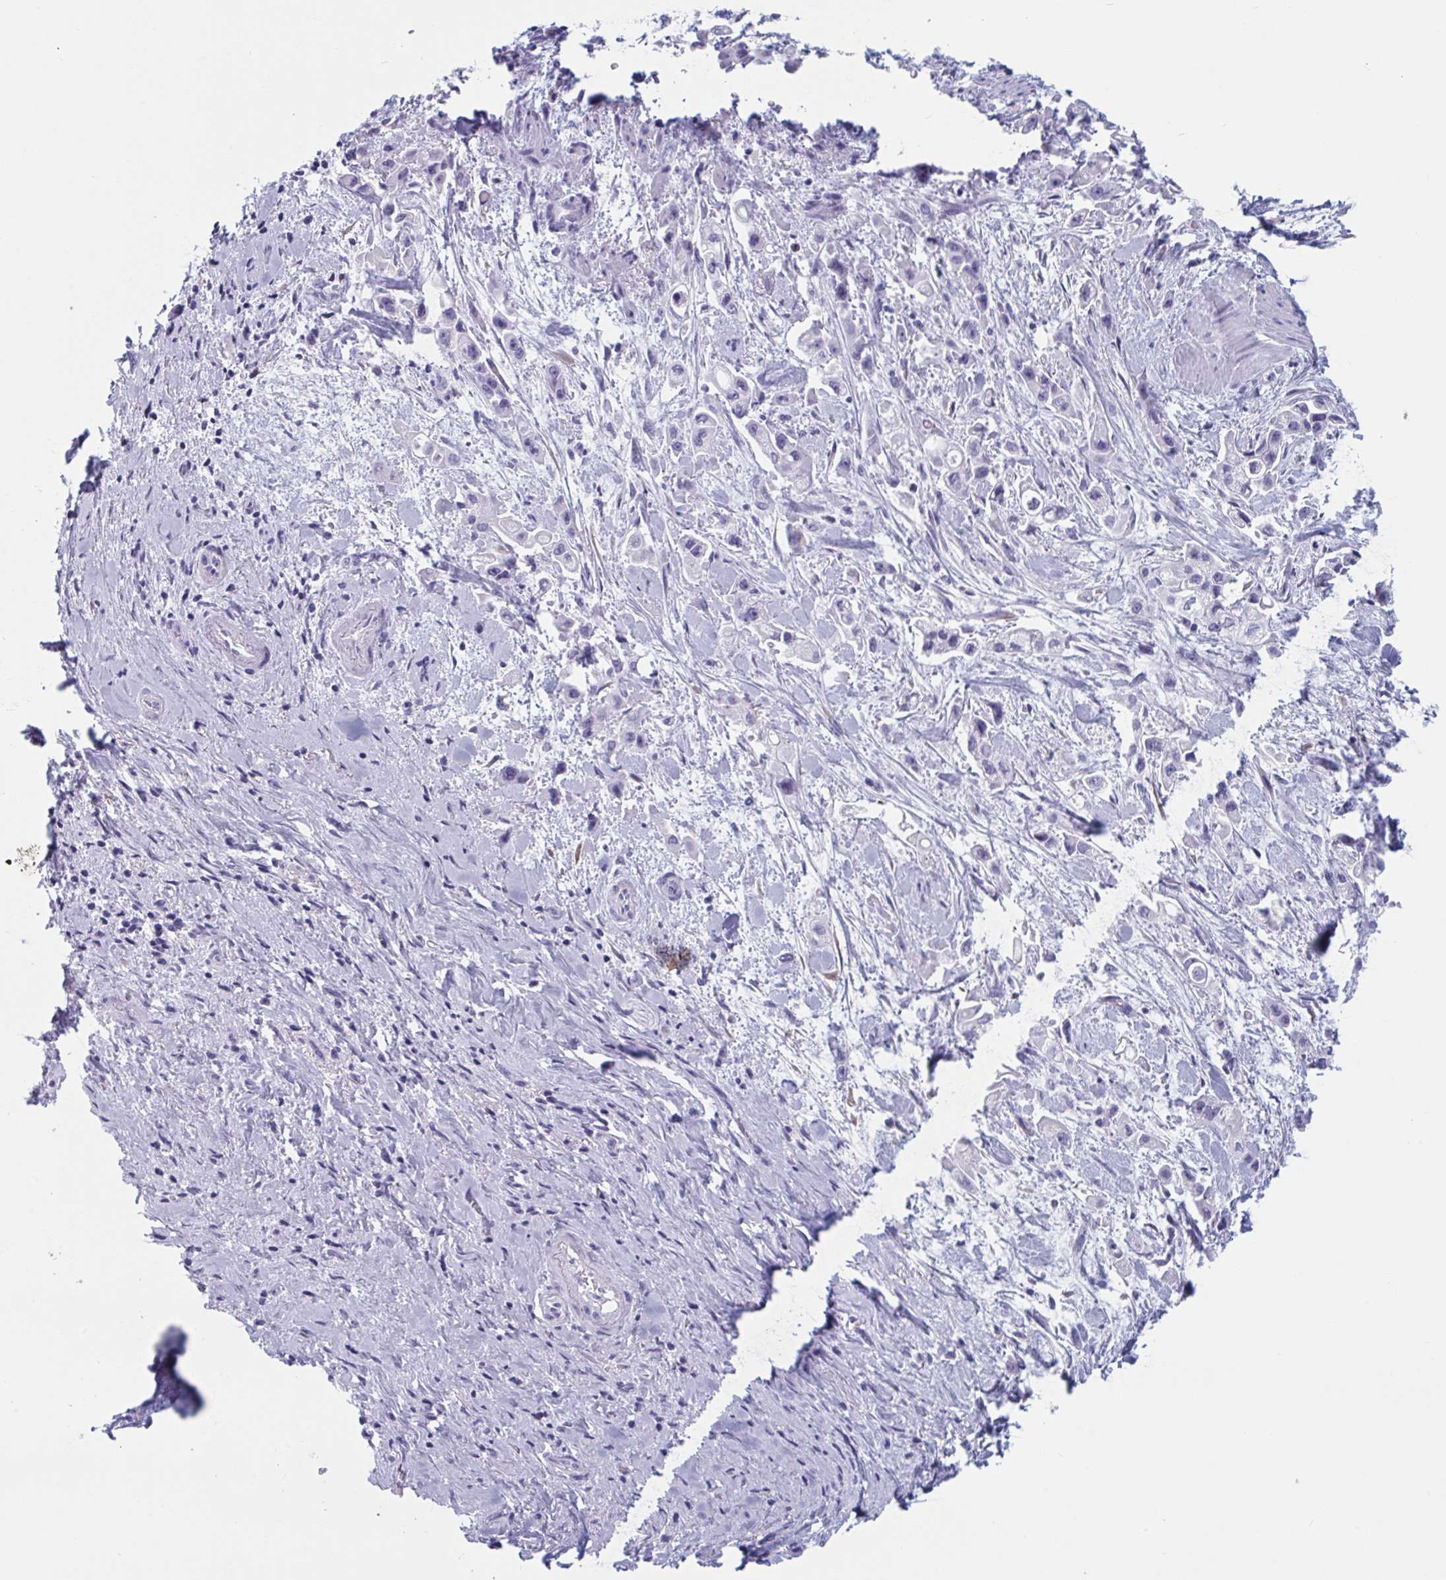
{"staining": {"intensity": "negative", "quantity": "none", "location": "none"}, "tissue": "pancreatic cancer", "cell_type": "Tumor cells", "image_type": "cancer", "snomed": [{"axis": "morphology", "description": "Adenocarcinoma, NOS"}, {"axis": "topography", "description": "Pancreas"}], "caption": "Immunohistochemical staining of human pancreatic cancer demonstrates no significant positivity in tumor cells.", "gene": "HSD11B2", "patient": {"sex": "female", "age": 66}}